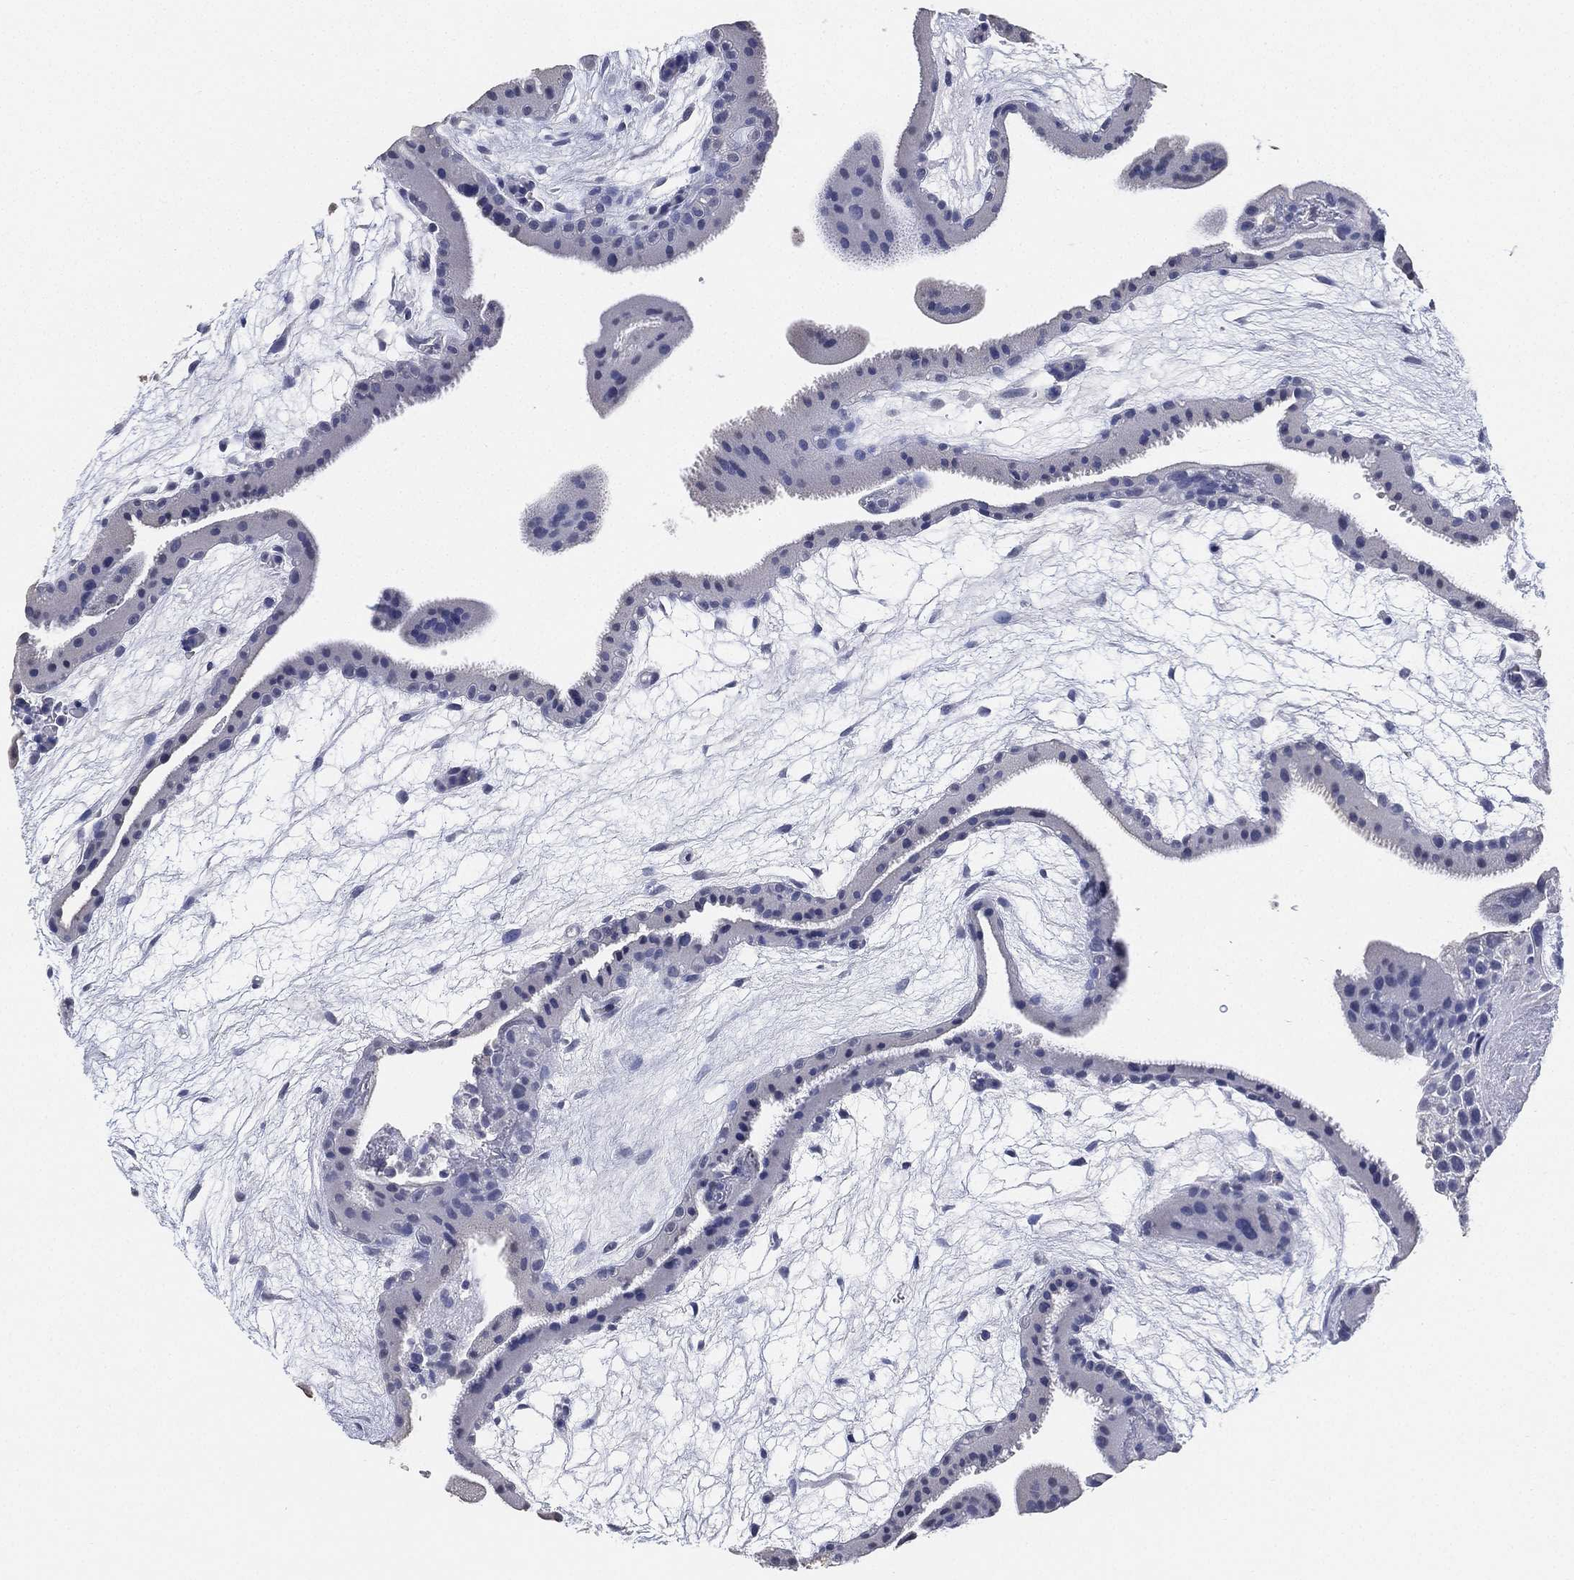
{"staining": {"intensity": "negative", "quantity": "none", "location": "none"}, "tissue": "placenta", "cell_type": "Decidual cells", "image_type": "normal", "snomed": [{"axis": "morphology", "description": "Normal tissue, NOS"}, {"axis": "topography", "description": "Placenta"}], "caption": "Immunohistochemistry photomicrograph of benign placenta: placenta stained with DAB (3,3'-diaminobenzidine) demonstrates no significant protein positivity in decidual cells. Nuclei are stained in blue.", "gene": "IYD", "patient": {"sex": "female", "age": 19}}